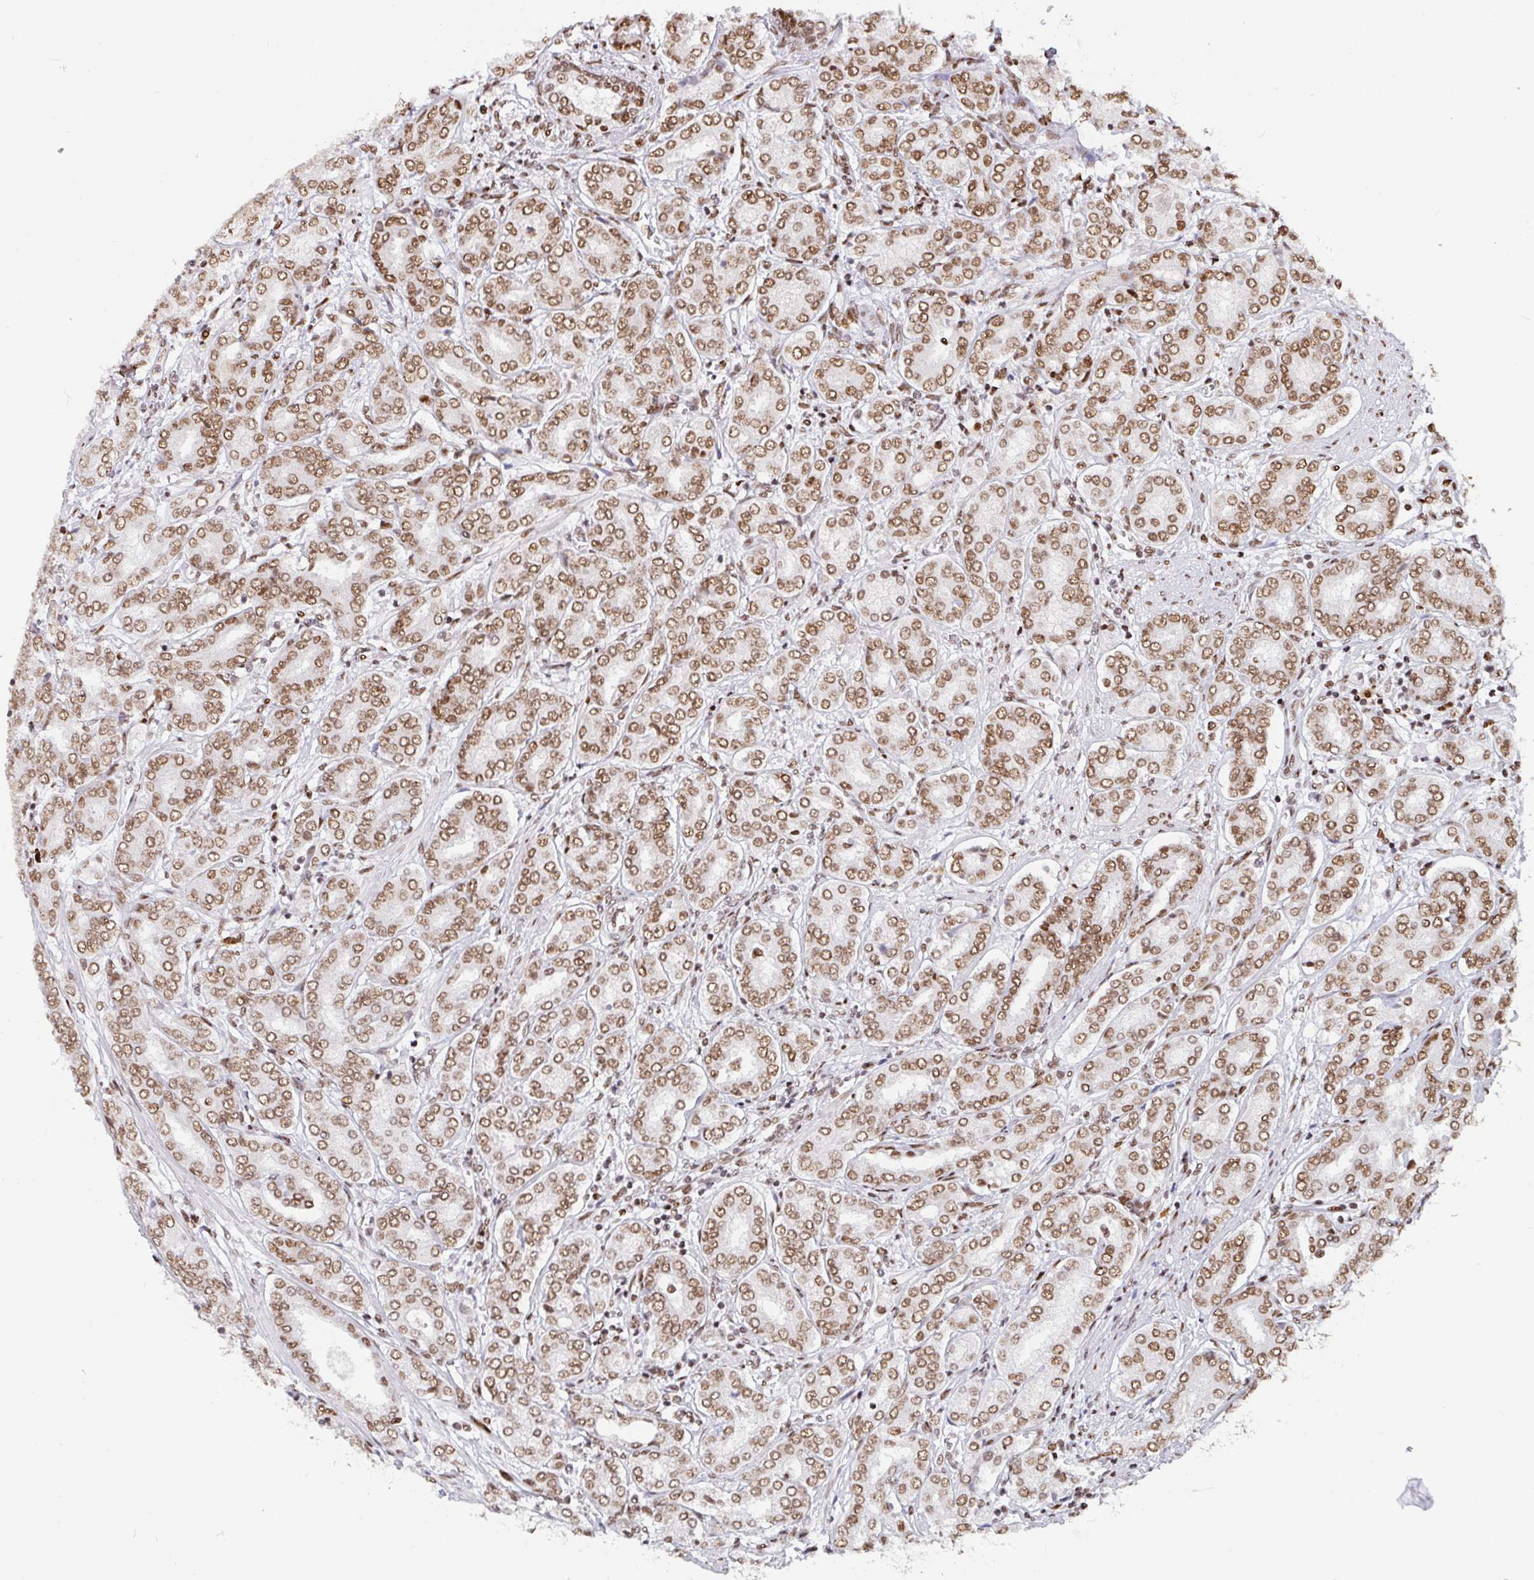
{"staining": {"intensity": "moderate", "quantity": ">75%", "location": "nuclear"}, "tissue": "prostate cancer", "cell_type": "Tumor cells", "image_type": "cancer", "snomed": [{"axis": "morphology", "description": "Adenocarcinoma, High grade"}, {"axis": "topography", "description": "Prostate"}], "caption": "IHC of human prostate high-grade adenocarcinoma displays medium levels of moderate nuclear staining in approximately >75% of tumor cells. The protein is stained brown, and the nuclei are stained in blue (DAB (3,3'-diaminobenzidine) IHC with brightfield microscopy, high magnification).", "gene": "CLP1", "patient": {"sex": "male", "age": 72}}